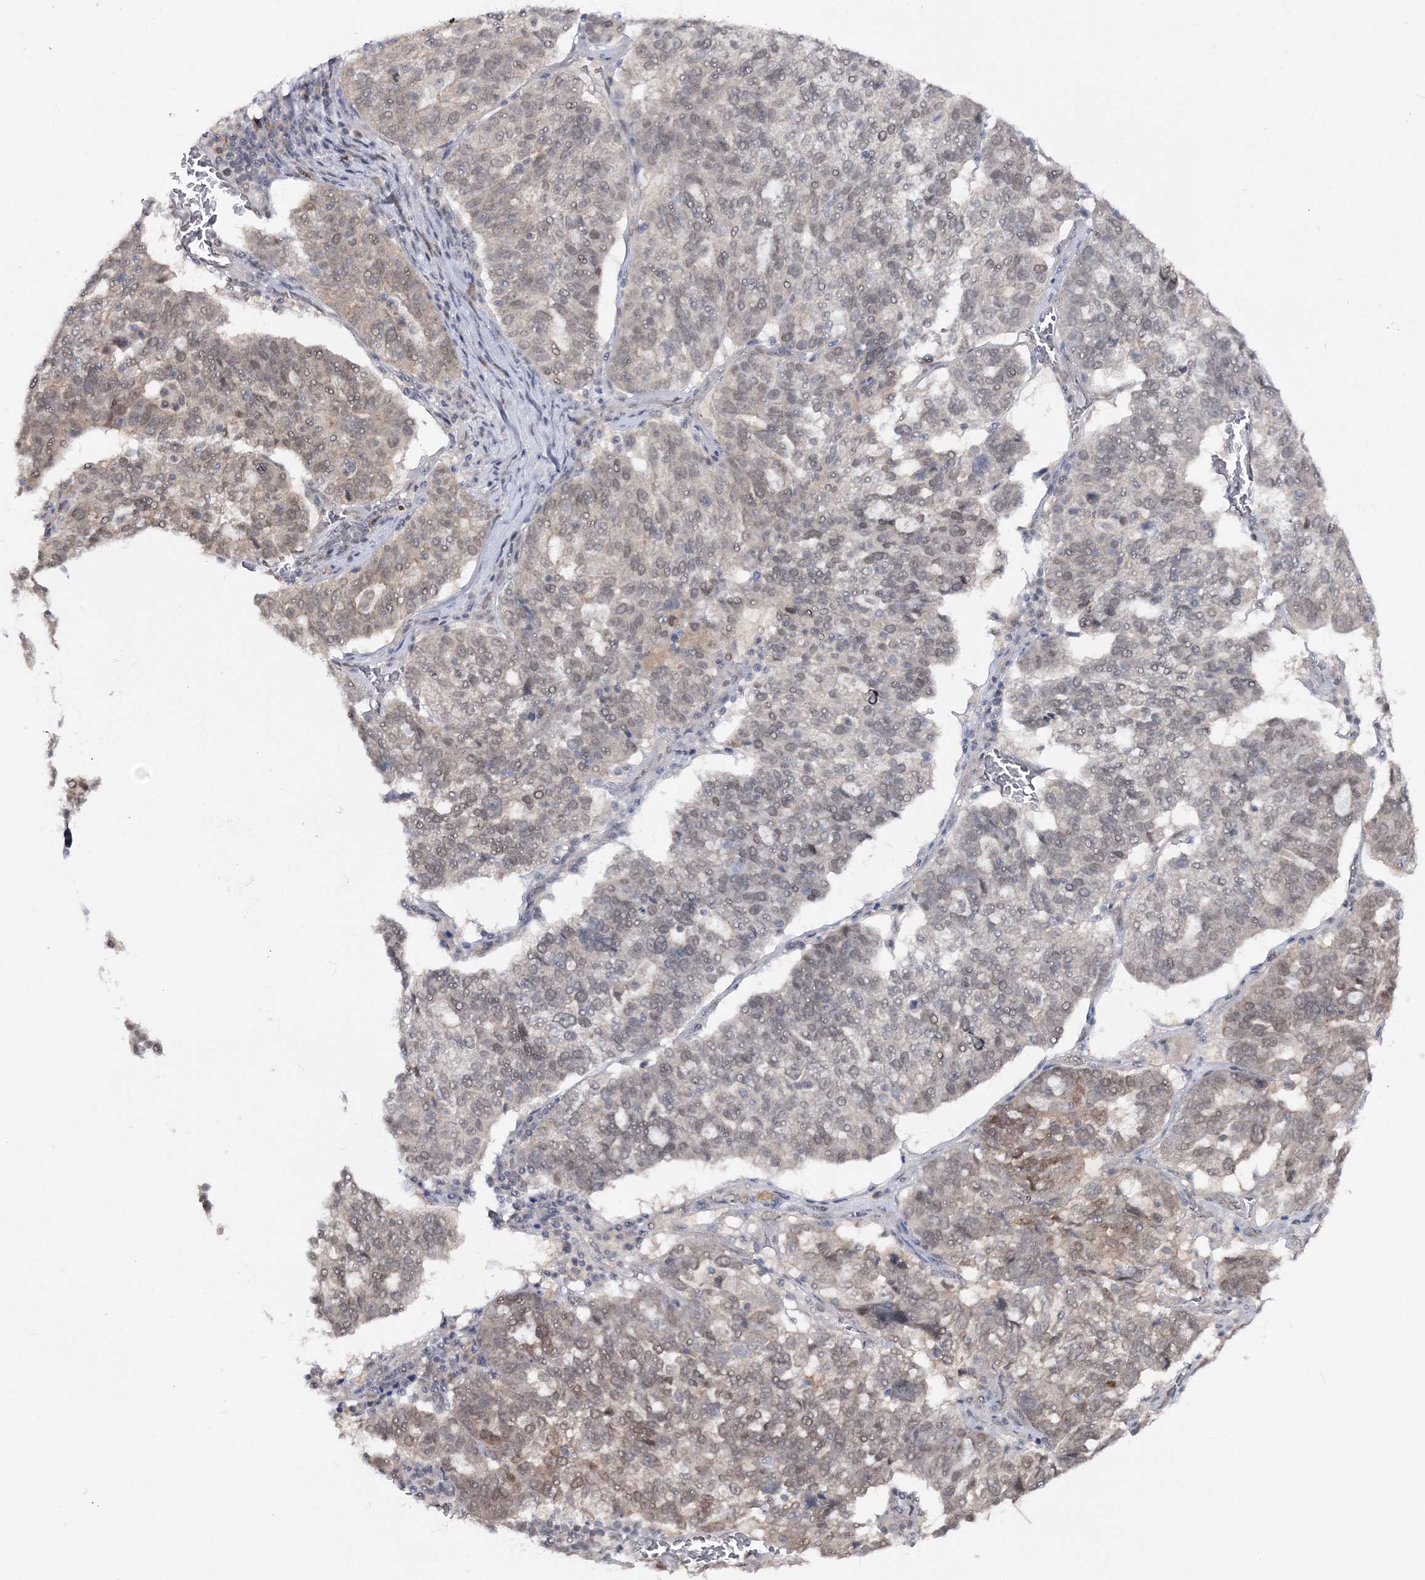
{"staining": {"intensity": "weak", "quantity": "25%-75%", "location": "nuclear"}, "tissue": "ovarian cancer", "cell_type": "Tumor cells", "image_type": "cancer", "snomed": [{"axis": "morphology", "description": "Cystadenocarcinoma, serous, NOS"}, {"axis": "topography", "description": "Ovary"}], "caption": "A high-resolution micrograph shows immunohistochemistry (IHC) staining of ovarian cancer, which shows weak nuclear positivity in approximately 25%-75% of tumor cells.", "gene": "ZFAND6", "patient": {"sex": "female", "age": 59}}